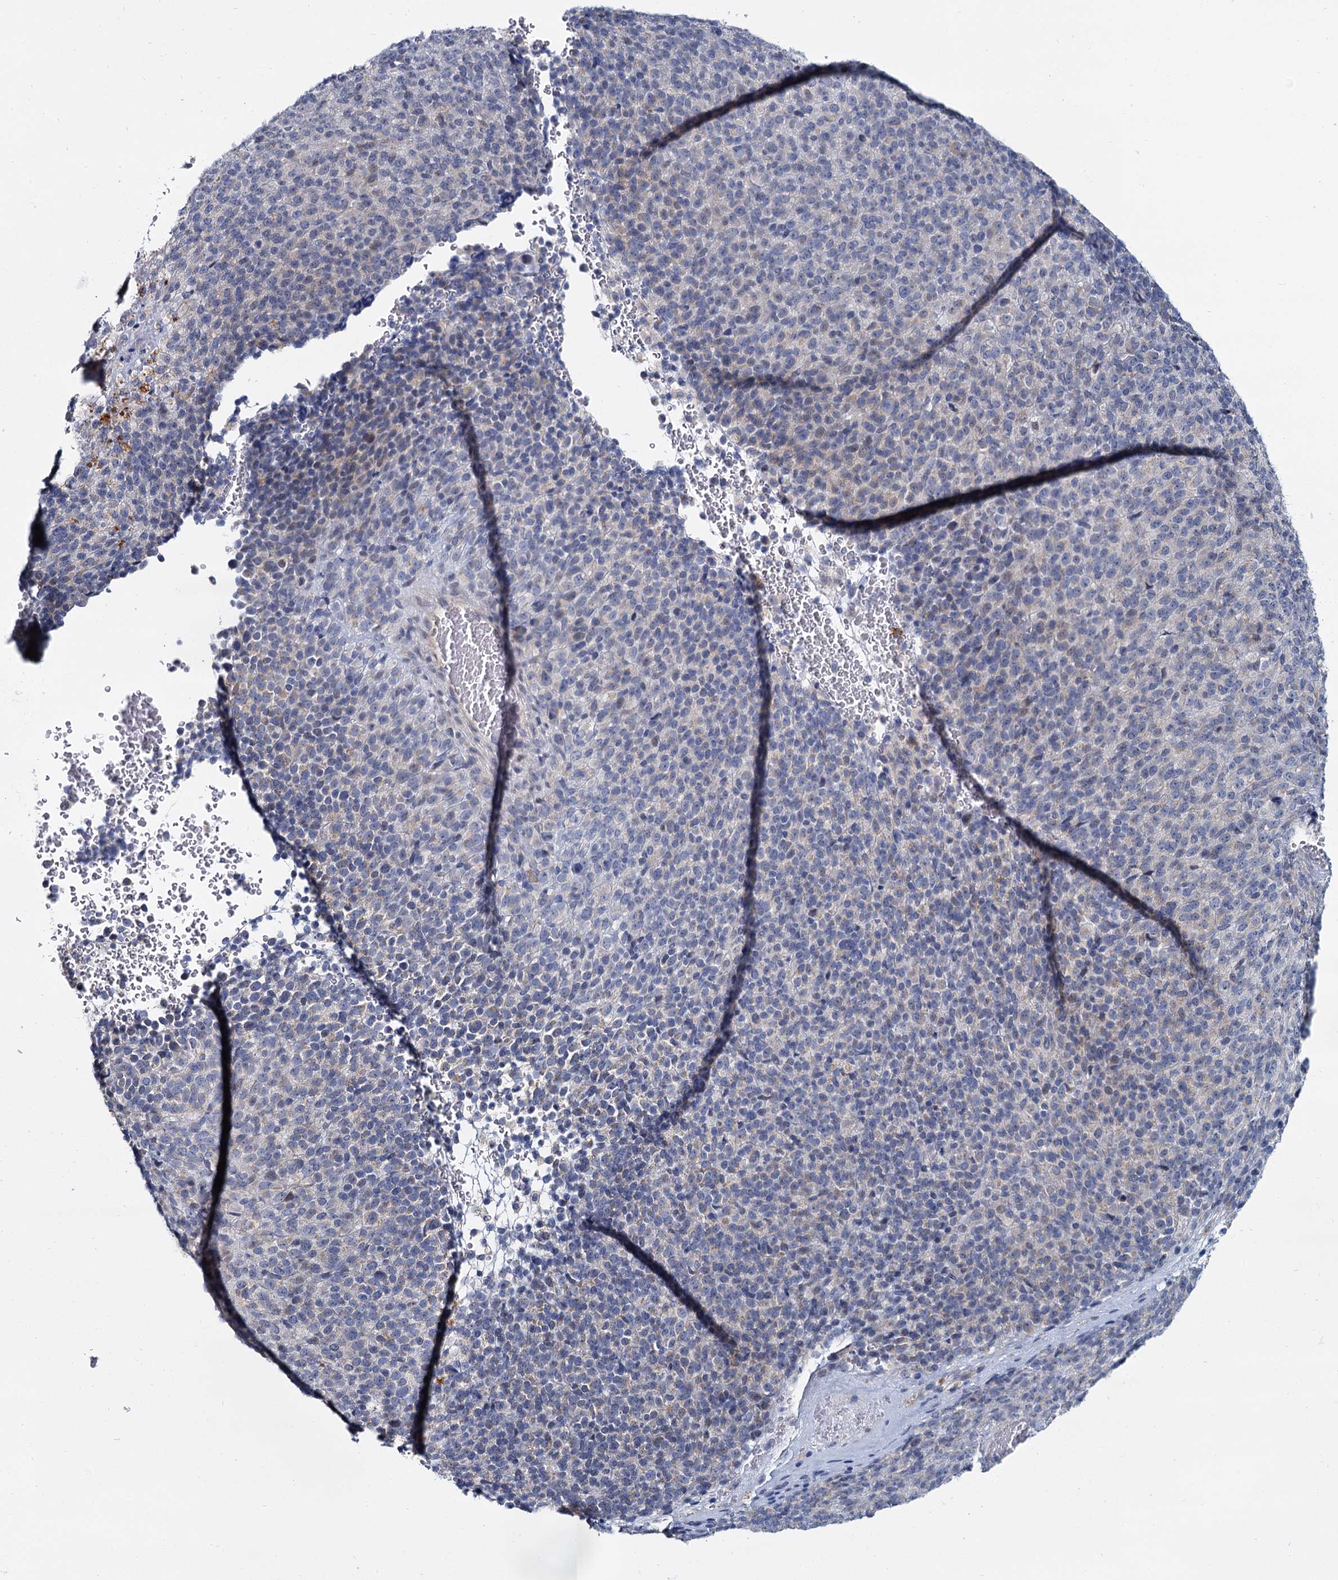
{"staining": {"intensity": "negative", "quantity": "none", "location": "none"}, "tissue": "melanoma", "cell_type": "Tumor cells", "image_type": "cancer", "snomed": [{"axis": "morphology", "description": "Malignant melanoma, Metastatic site"}, {"axis": "topography", "description": "Brain"}], "caption": "This is an immunohistochemistry micrograph of human malignant melanoma (metastatic site). There is no staining in tumor cells.", "gene": "ACRBP", "patient": {"sex": "female", "age": 56}}